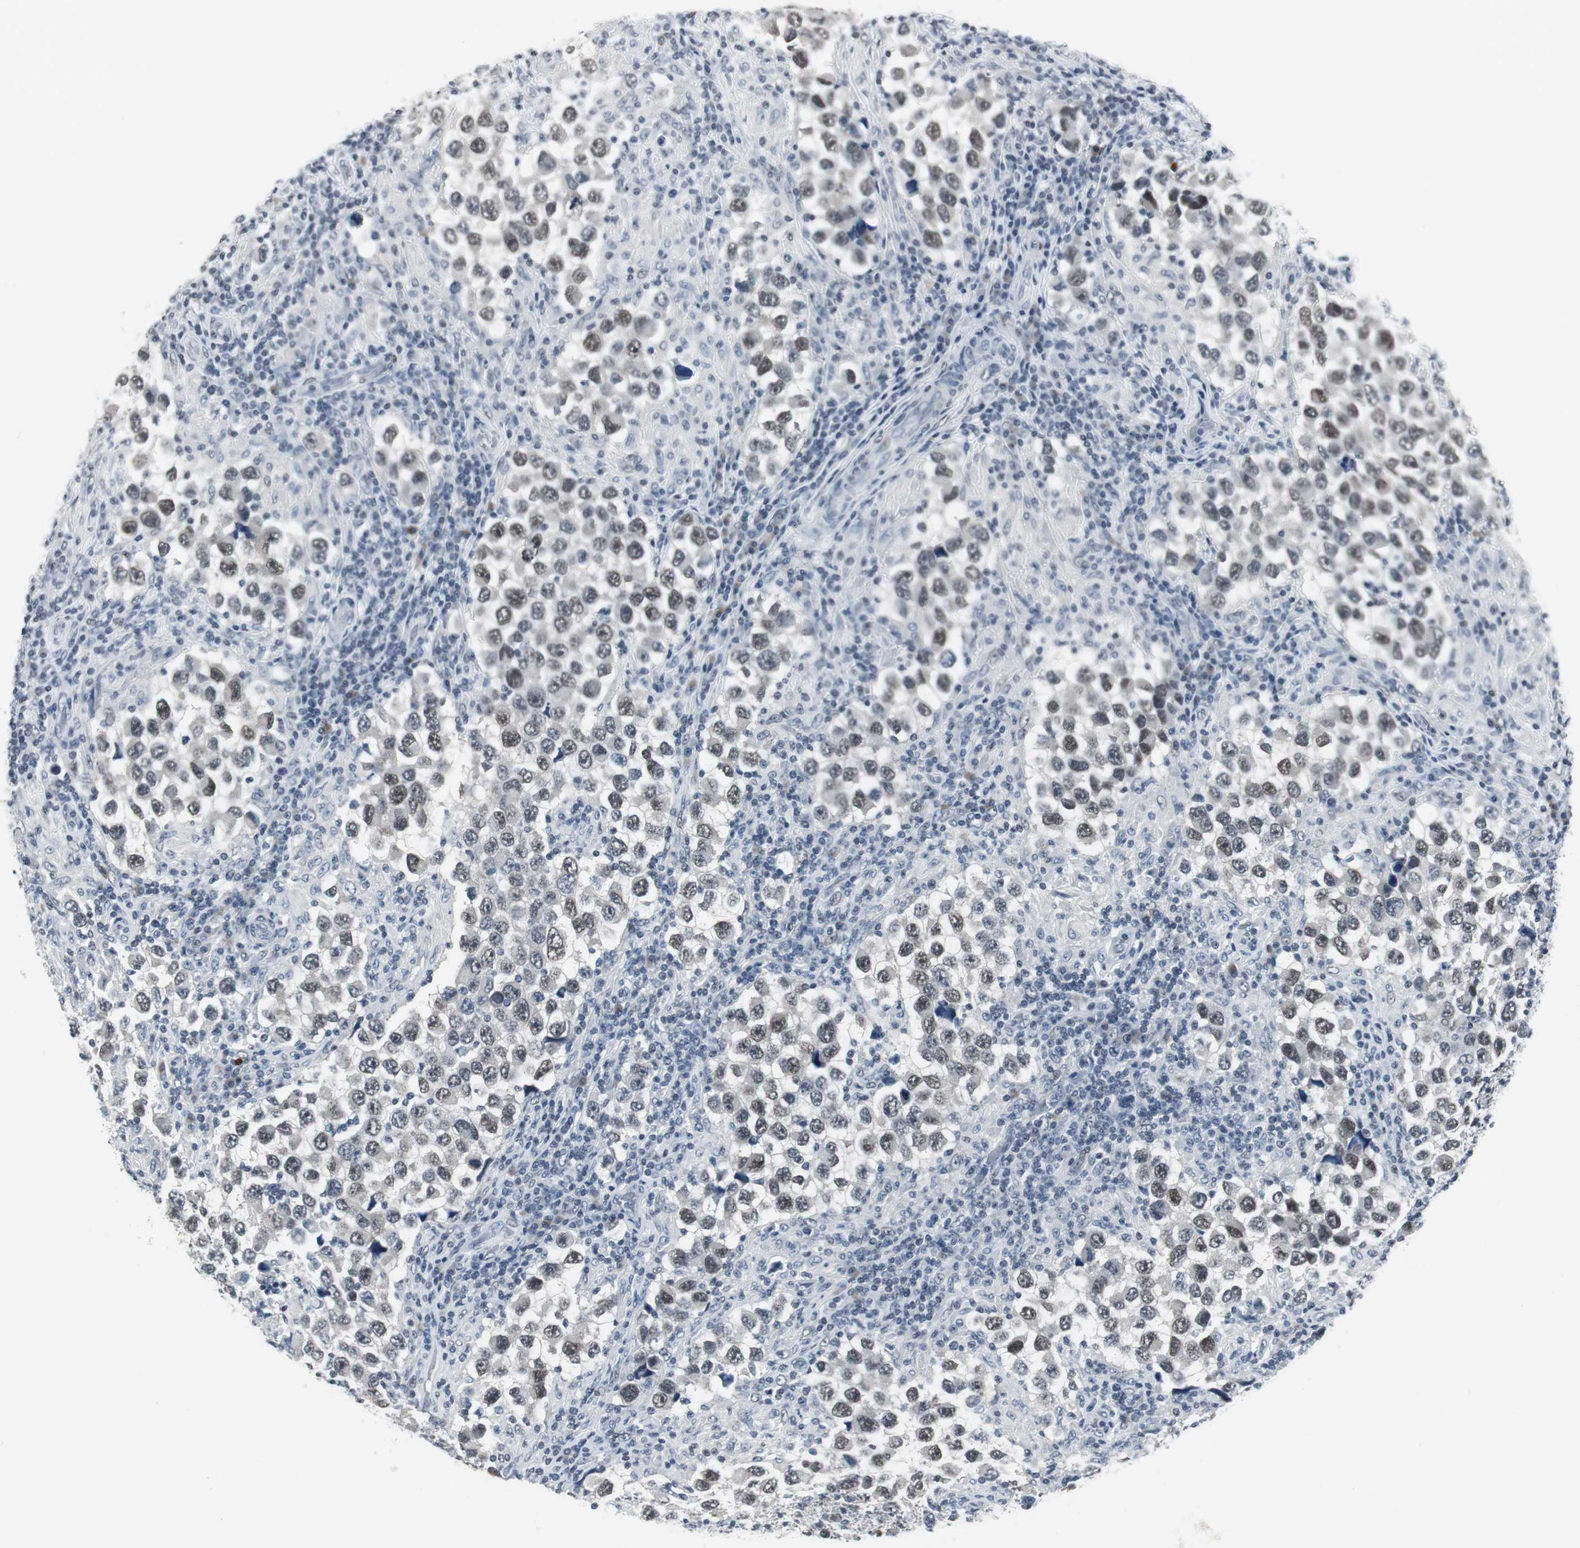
{"staining": {"intensity": "moderate", "quantity": ">75%", "location": "nuclear"}, "tissue": "testis cancer", "cell_type": "Tumor cells", "image_type": "cancer", "snomed": [{"axis": "morphology", "description": "Carcinoma, Embryonal, NOS"}, {"axis": "topography", "description": "Testis"}], "caption": "IHC micrograph of testis cancer stained for a protein (brown), which reveals medium levels of moderate nuclear staining in about >75% of tumor cells.", "gene": "ELK1", "patient": {"sex": "male", "age": 21}}